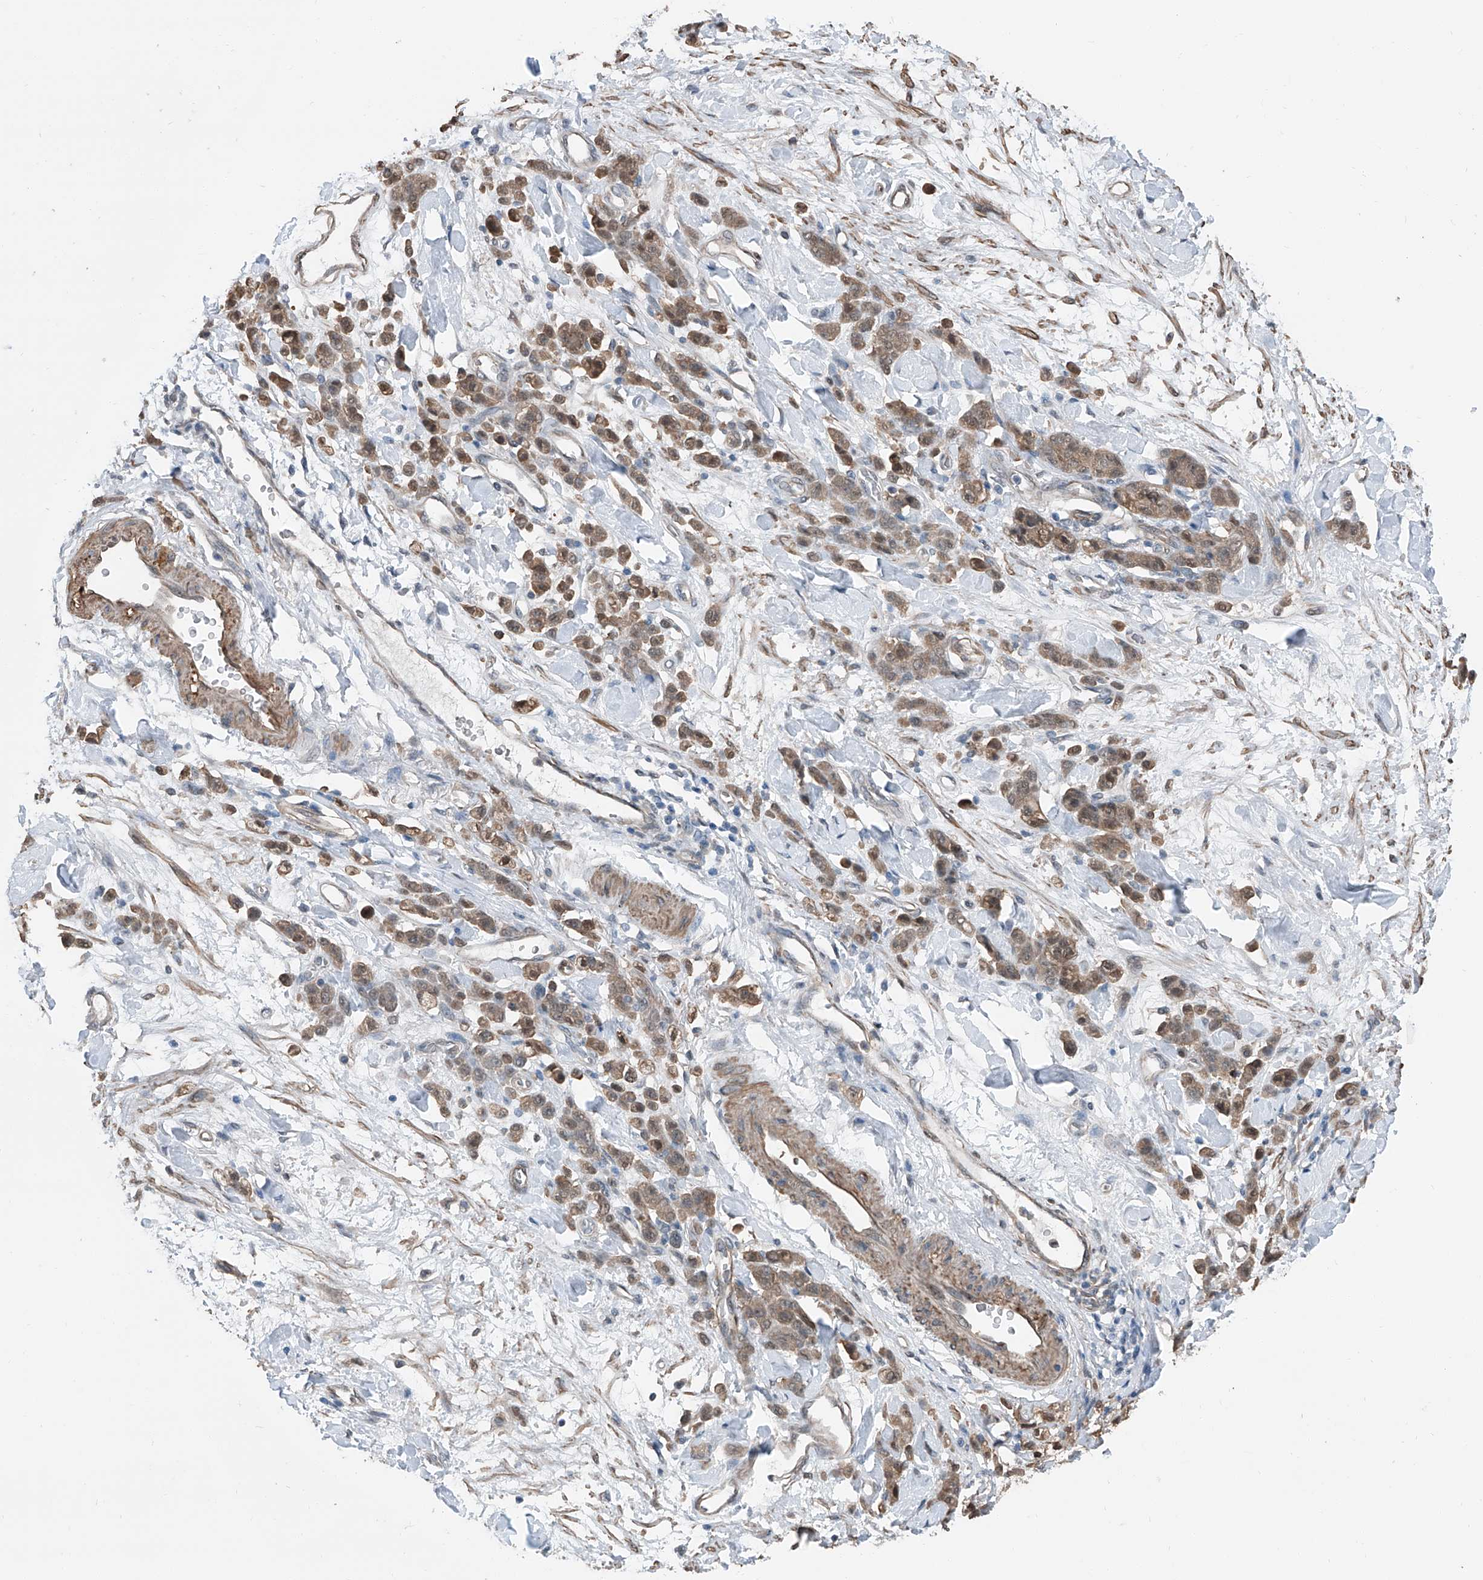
{"staining": {"intensity": "moderate", "quantity": ">75%", "location": "cytoplasmic/membranous,nuclear"}, "tissue": "stomach cancer", "cell_type": "Tumor cells", "image_type": "cancer", "snomed": [{"axis": "morphology", "description": "Normal tissue, NOS"}, {"axis": "morphology", "description": "Adenocarcinoma, NOS"}, {"axis": "topography", "description": "Stomach"}], "caption": "IHC (DAB) staining of human adenocarcinoma (stomach) demonstrates moderate cytoplasmic/membranous and nuclear protein positivity in about >75% of tumor cells.", "gene": "HSPA6", "patient": {"sex": "male", "age": 82}}